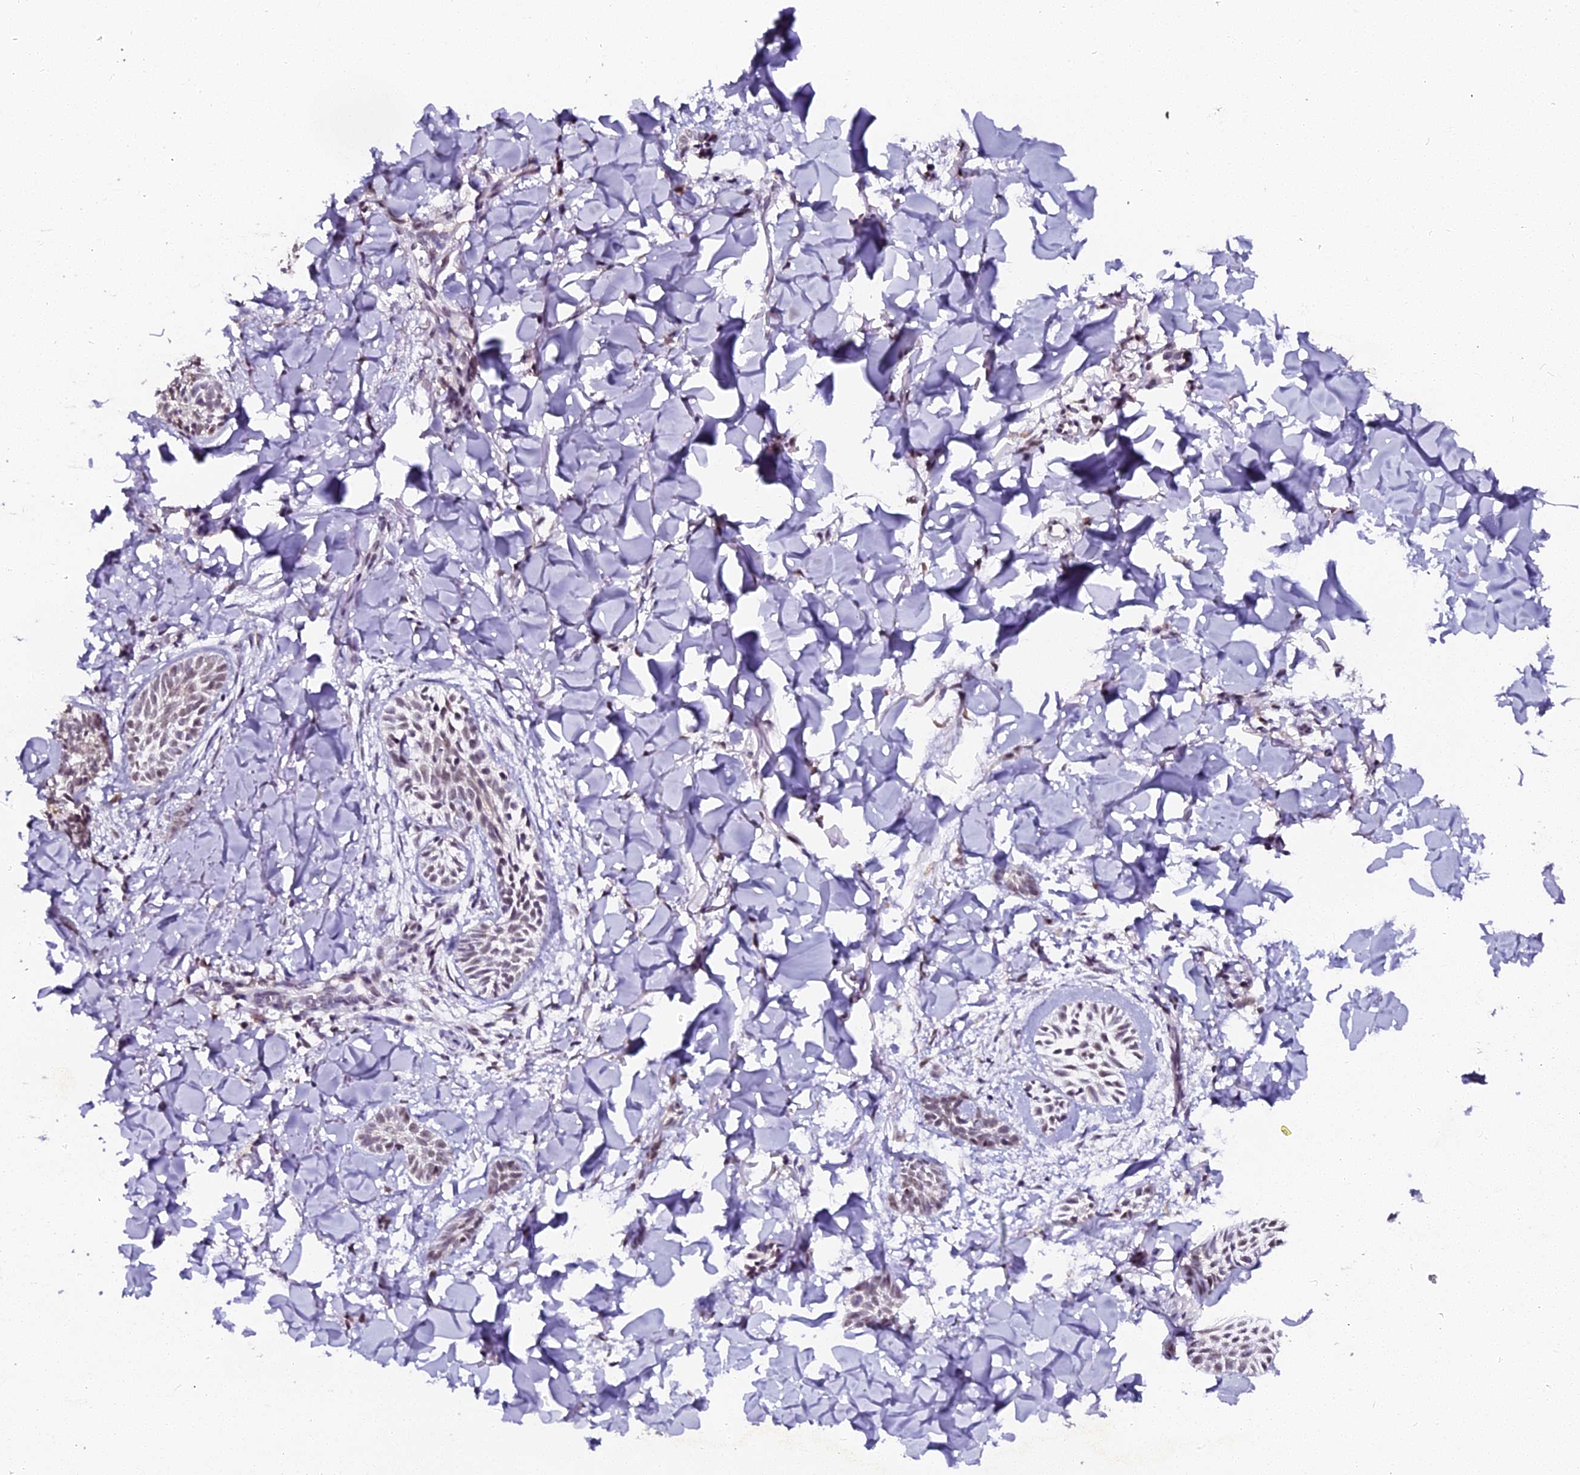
{"staining": {"intensity": "weak", "quantity": ">75%", "location": "nuclear"}, "tissue": "skin cancer", "cell_type": "Tumor cells", "image_type": "cancer", "snomed": [{"axis": "morphology", "description": "Basal cell carcinoma"}, {"axis": "topography", "description": "Skin"}], "caption": "A high-resolution image shows immunohistochemistry staining of skin cancer, which reveals weak nuclear positivity in approximately >75% of tumor cells.", "gene": "NCBP1", "patient": {"sex": "female", "age": 59}}